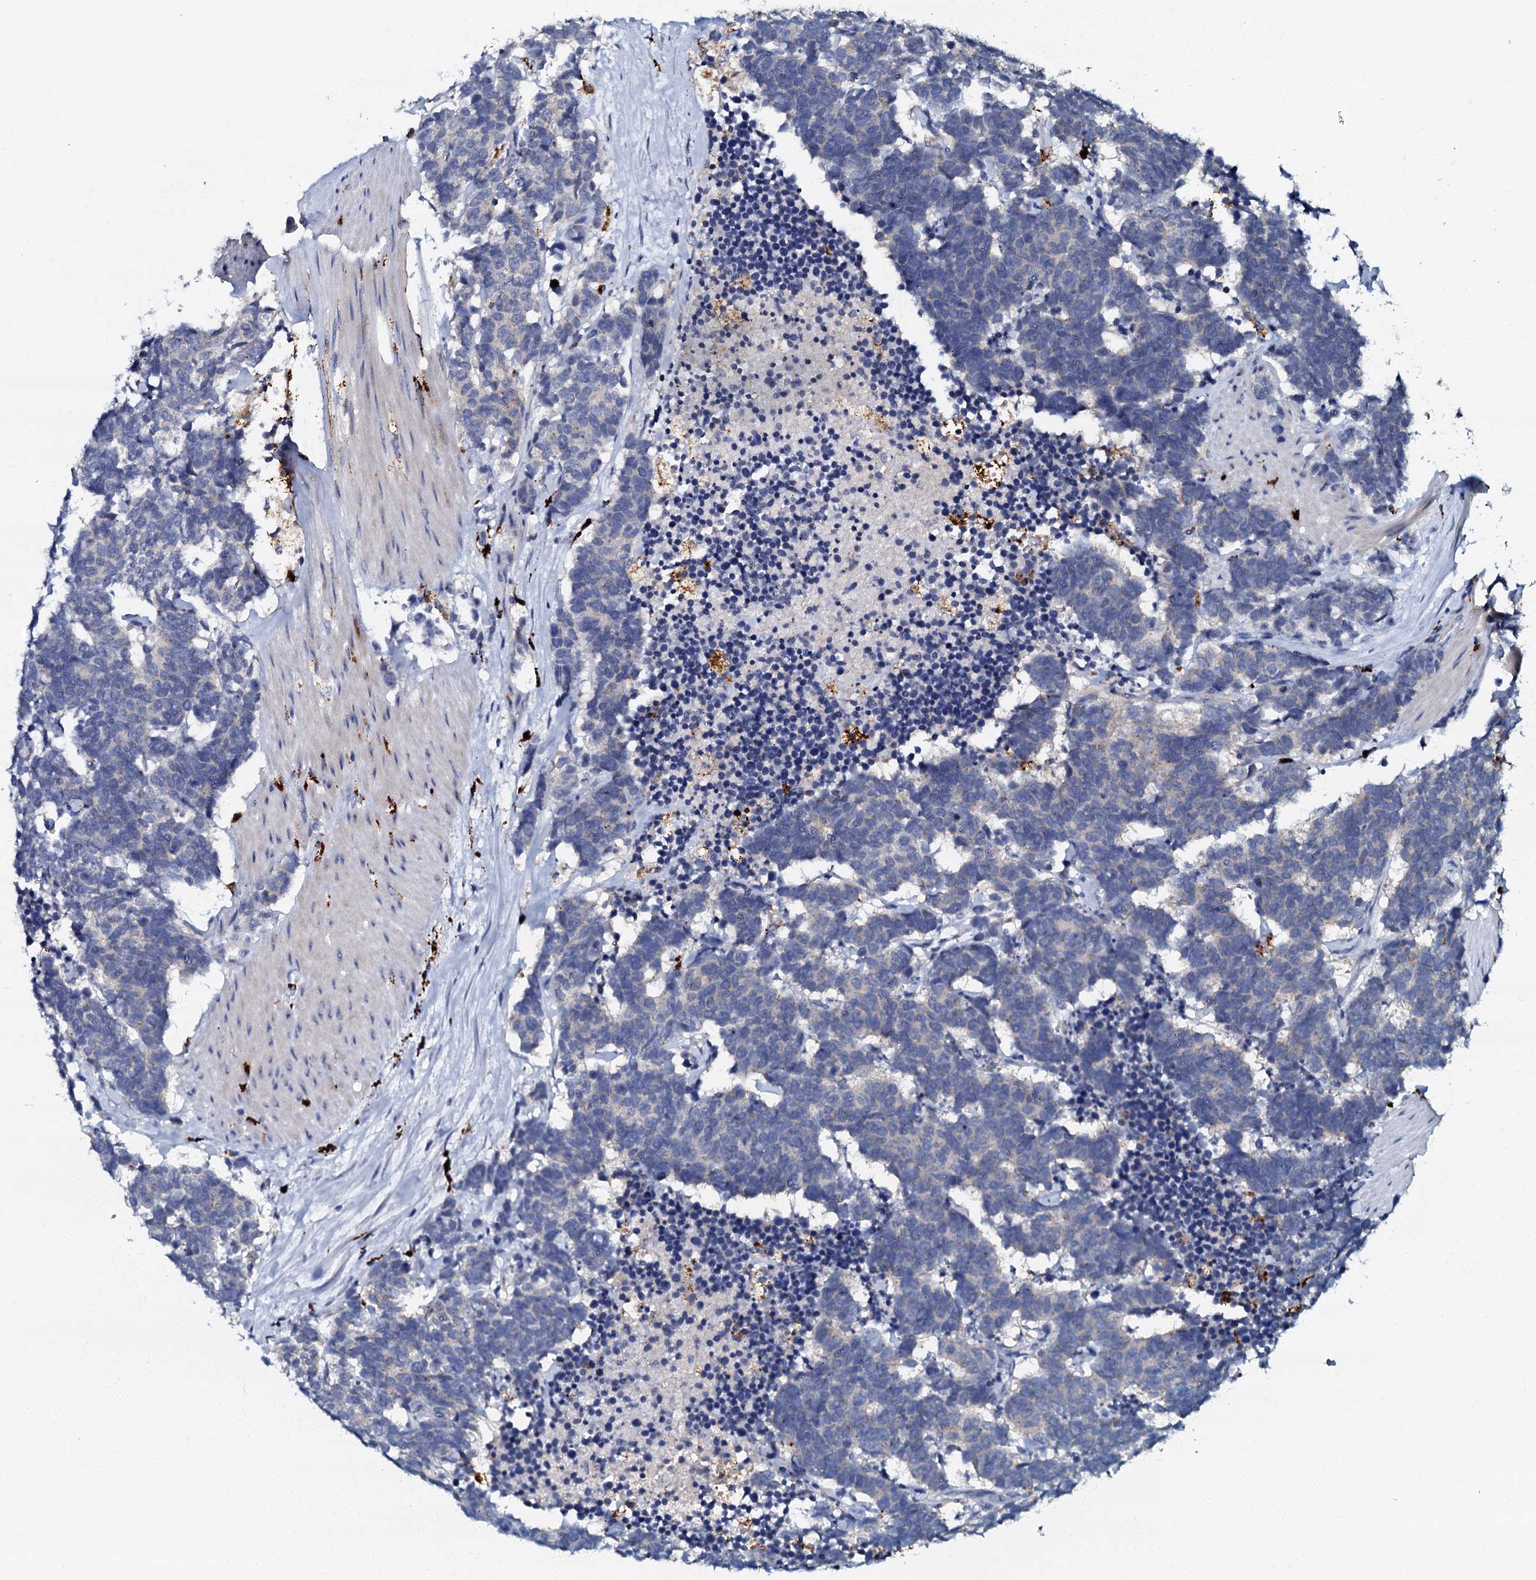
{"staining": {"intensity": "negative", "quantity": "none", "location": "none"}, "tissue": "carcinoid", "cell_type": "Tumor cells", "image_type": "cancer", "snomed": [{"axis": "morphology", "description": "Carcinoma, NOS"}, {"axis": "morphology", "description": "Carcinoid, malignant, NOS"}, {"axis": "topography", "description": "Urinary bladder"}], "caption": "IHC of human carcinoma displays no expression in tumor cells. The staining is performed using DAB (3,3'-diaminobenzidine) brown chromogen with nuclei counter-stained in using hematoxylin.", "gene": "OLAH", "patient": {"sex": "male", "age": 57}}